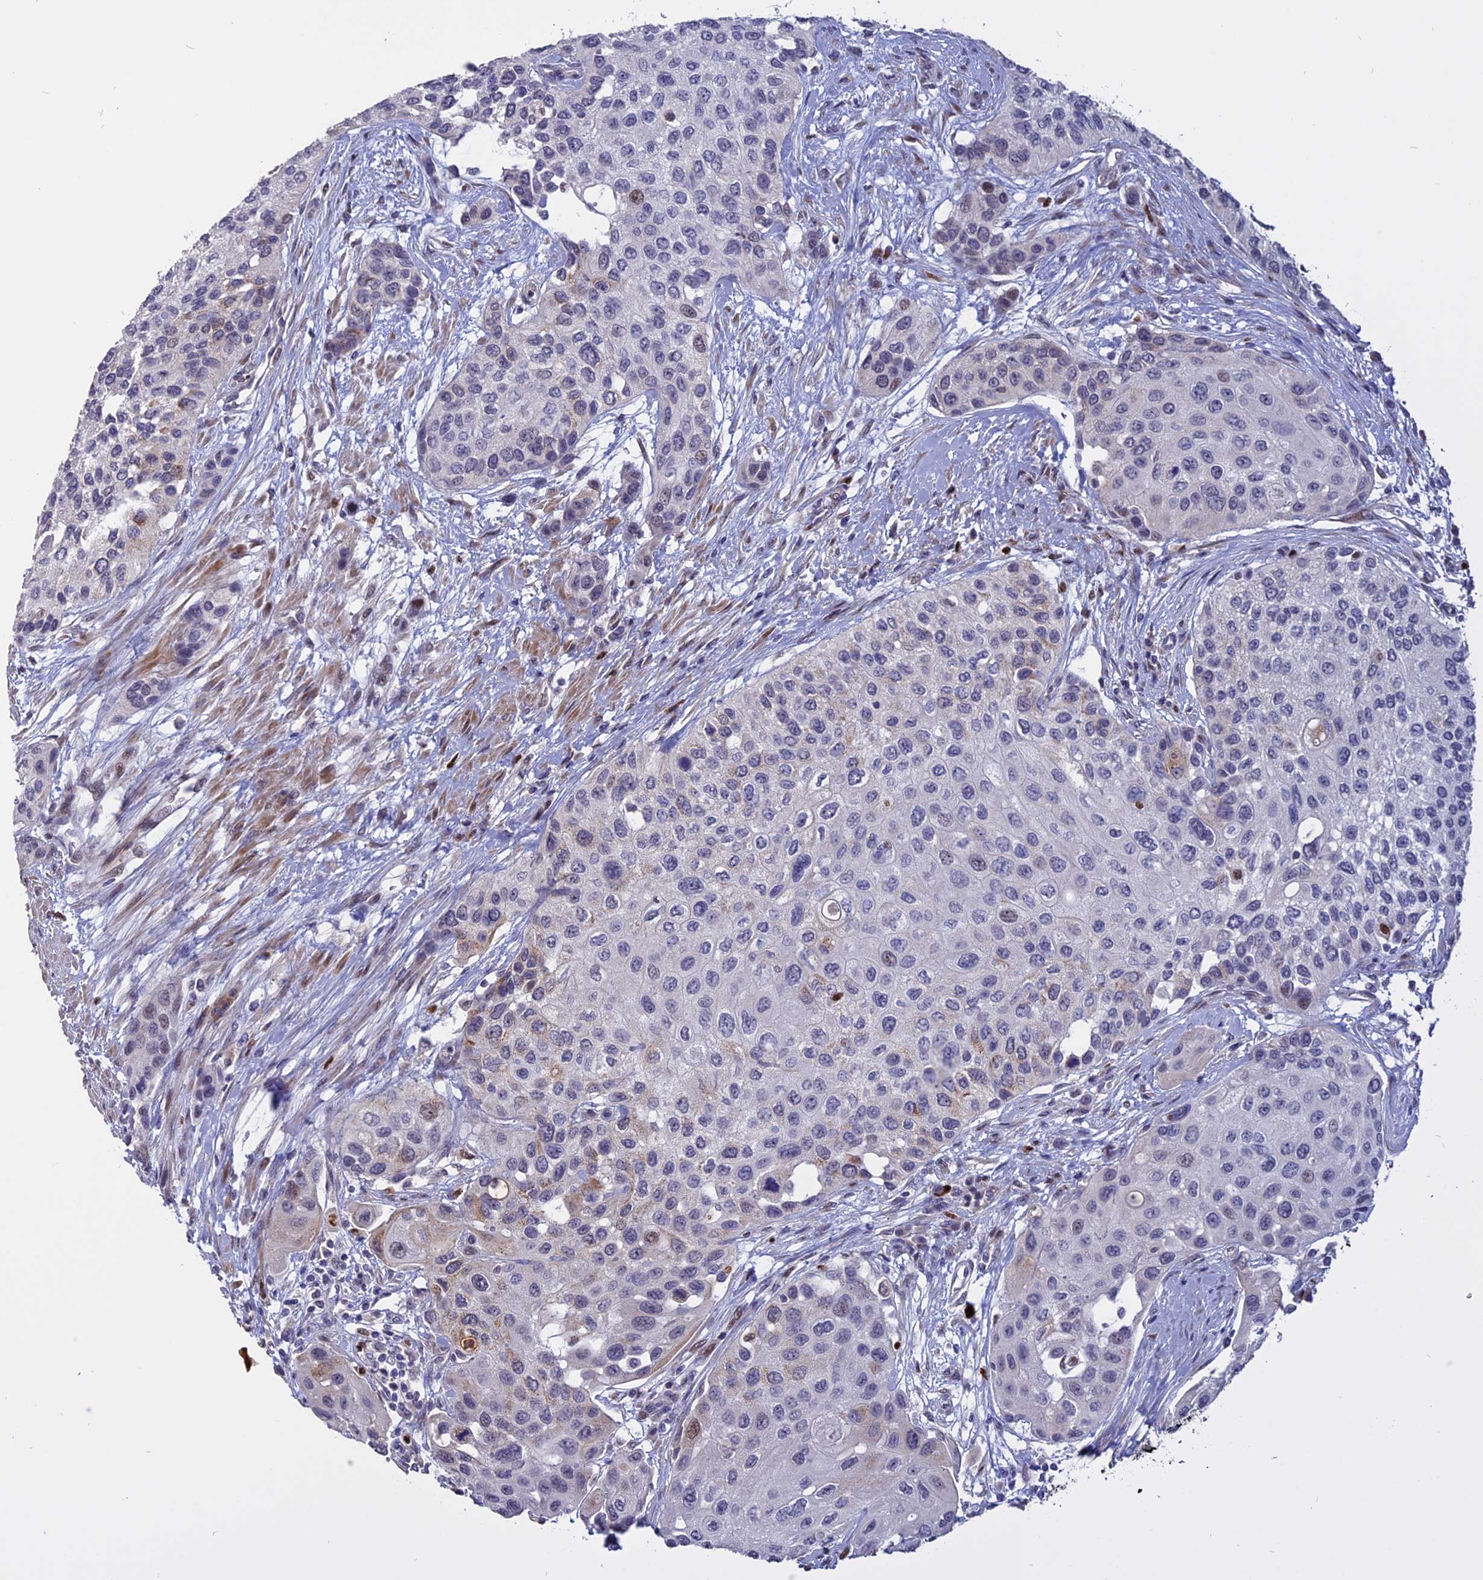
{"staining": {"intensity": "weak", "quantity": "<25%", "location": "cytoplasmic/membranous,nuclear"}, "tissue": "urothelial cancer", "cell_type": "Tumor cells", "image_type": "cancer", "snomed": [{"axis": "morphology", "description": "Normal tissue, NOS"}, {"axis": "morphology", "description": "Urothelial carcinoma, High grade"}, {"axis": "topography", "description": "Vascular tissue"}, {"axis": "topography", "description": "Urinary bladder"}], "caption": "Protein analysis of high-grade urothelial carcinoma demonstrates no significant expression in tumor cells.", "gene": "TMEM263", "patient": {"sex": "female", "age": 56}}